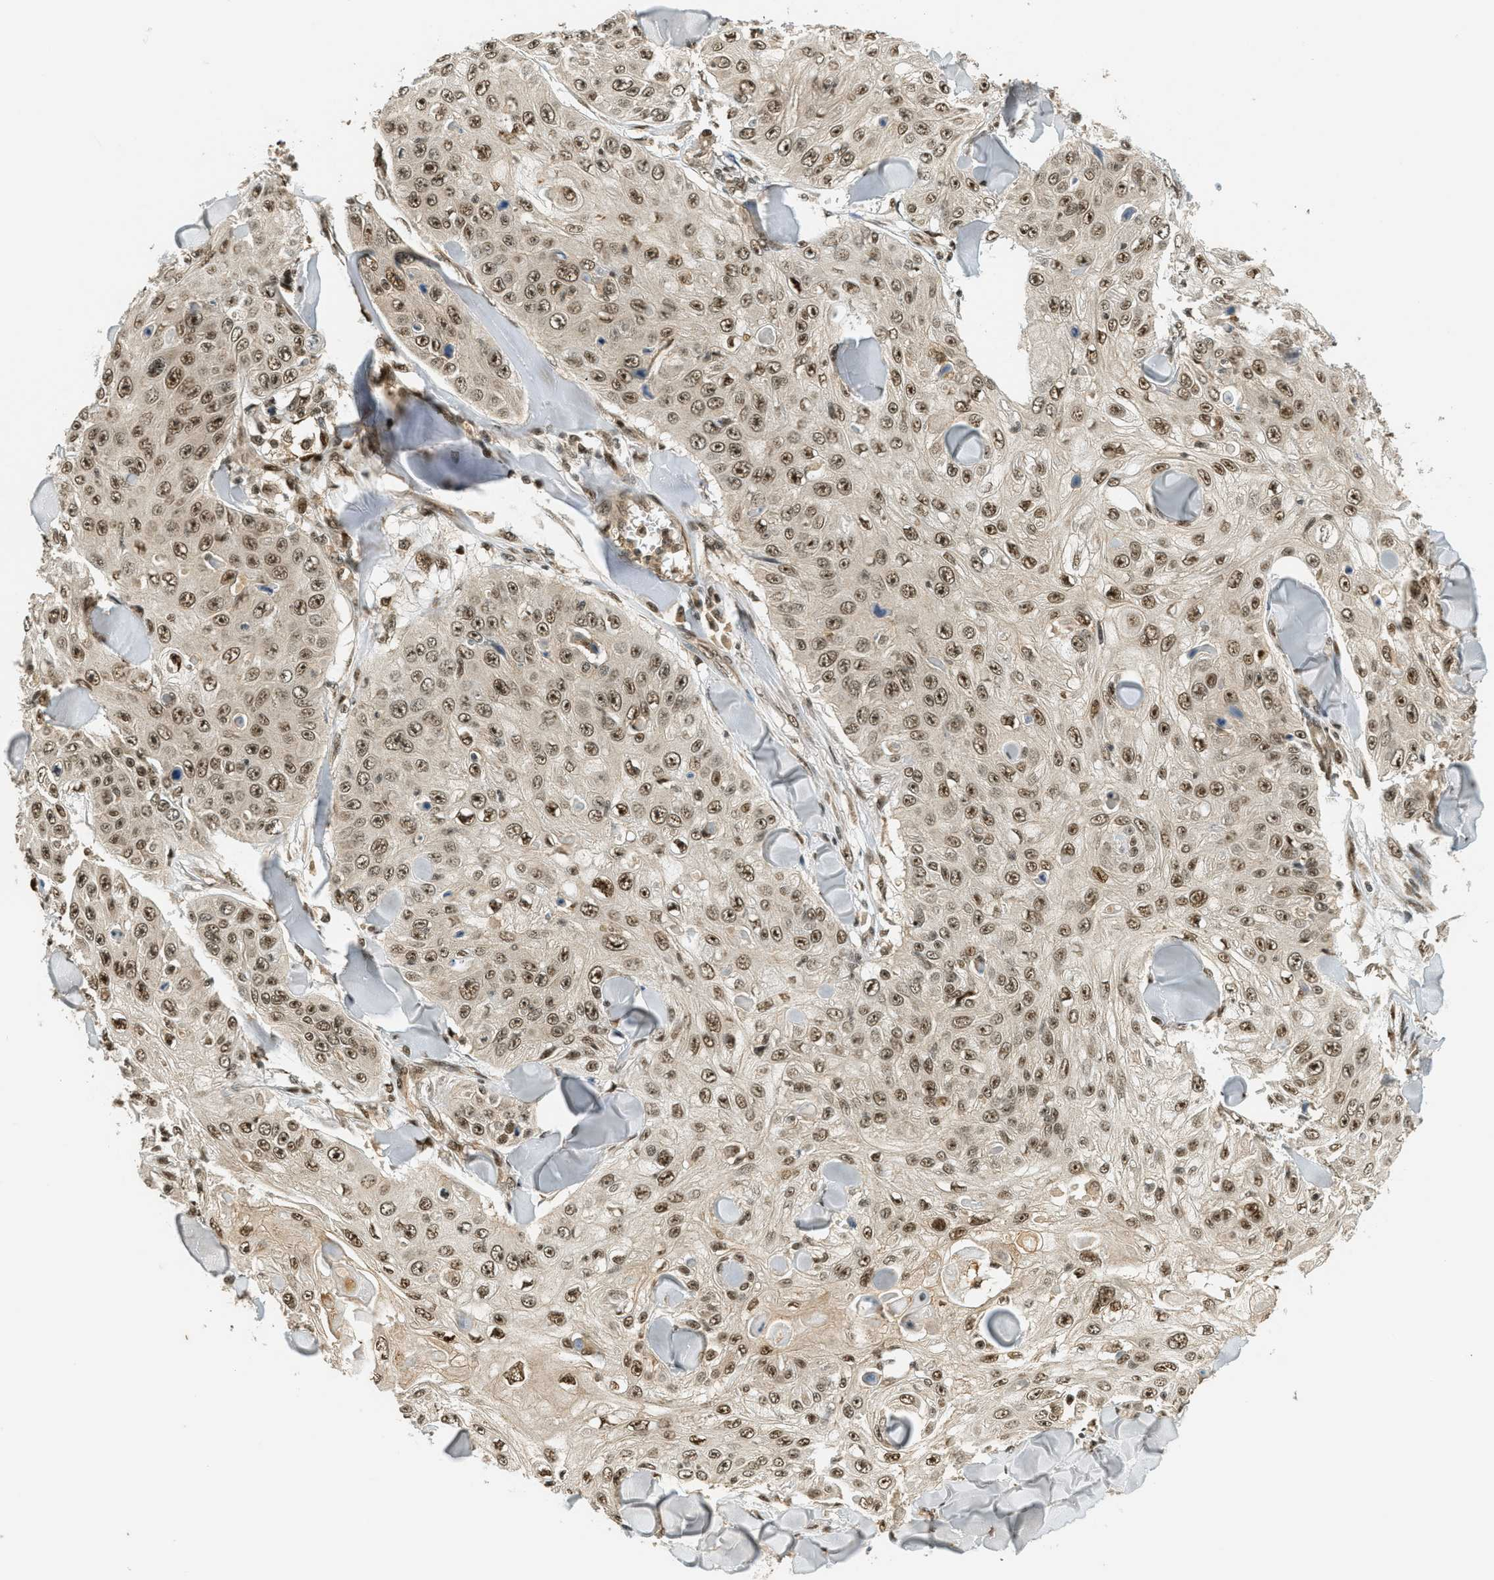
{"staining": {"intensity": "moderate", "quantity": ">75%", "location": "nuclear"}, "tissue": "skin cancer", "cell_type": "Tumor cells", "image_type": "cancer", "snomed": [{"axis": "morphology", "description": "Squamous cell carcinoma, NOS"}, {"axis": "topography", "description": "Skin"}], "caption": "Skin squamous cell carcinoma stained with IHC shows moderate nuclear staining in about >75% of tumor cells.", "gene": "FOXM1", "patient": {"sex": "male", "age": 86}}